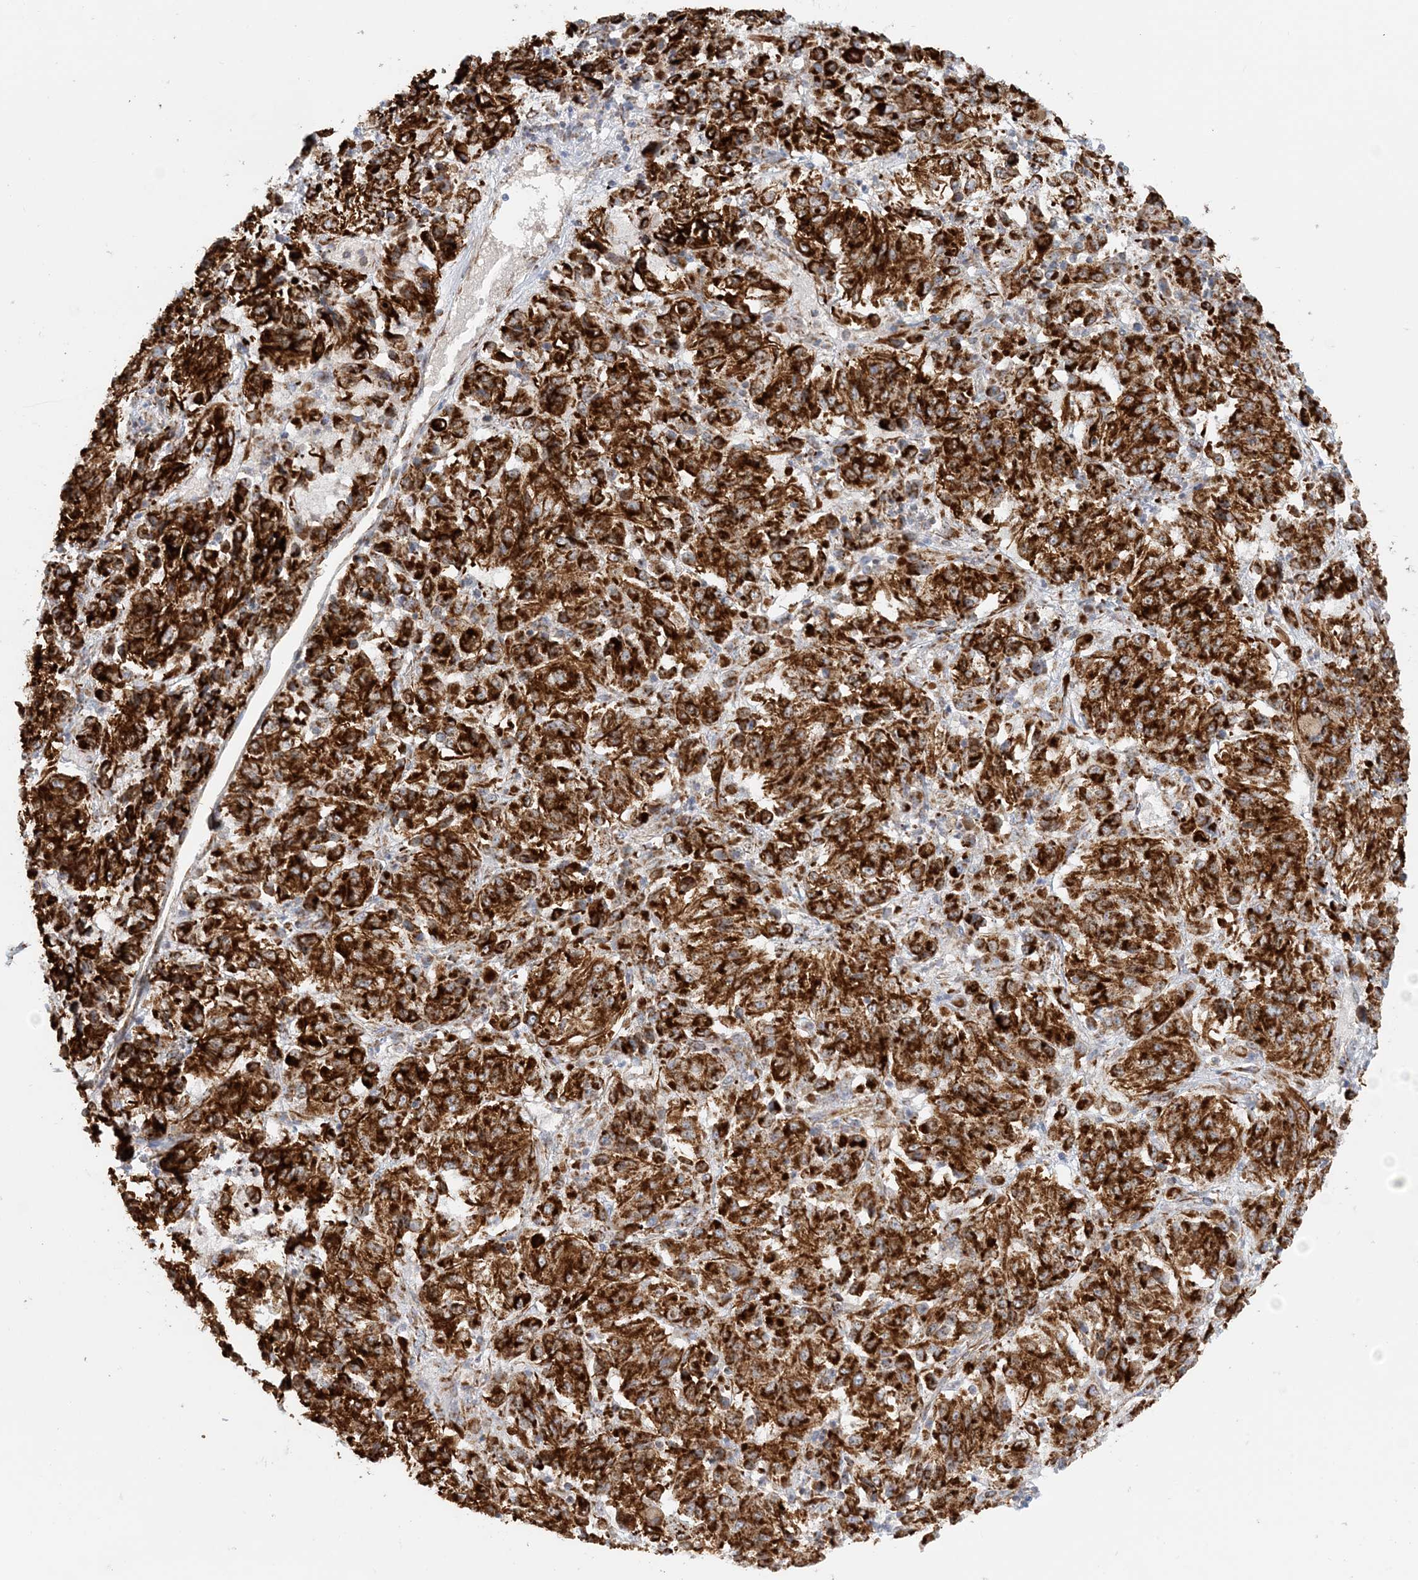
{"staining": {"intensity": "strong", "quantity": ">75%", "location": "cytoplasmic/membranous"}, "tissue": "melanoma", "cell_type": "Tumor cells", "image_type": "cancer", "snomed": [{"axis": "morphology", "description": "Malignant melanoma, Metastatic site"}, {"axis": "topography", "description": "Lung"}], "caption": "High-magnification brightfield microscopy of melanoma stained with DAB (brown) and counterstained with hematoxylin (blue). tumor cells exhibit strong cytoplasmic/membranous expression is appreciated in about>75% of cells.", "gene": "COA3", "patient": {"sex": "male", "age": 64}}